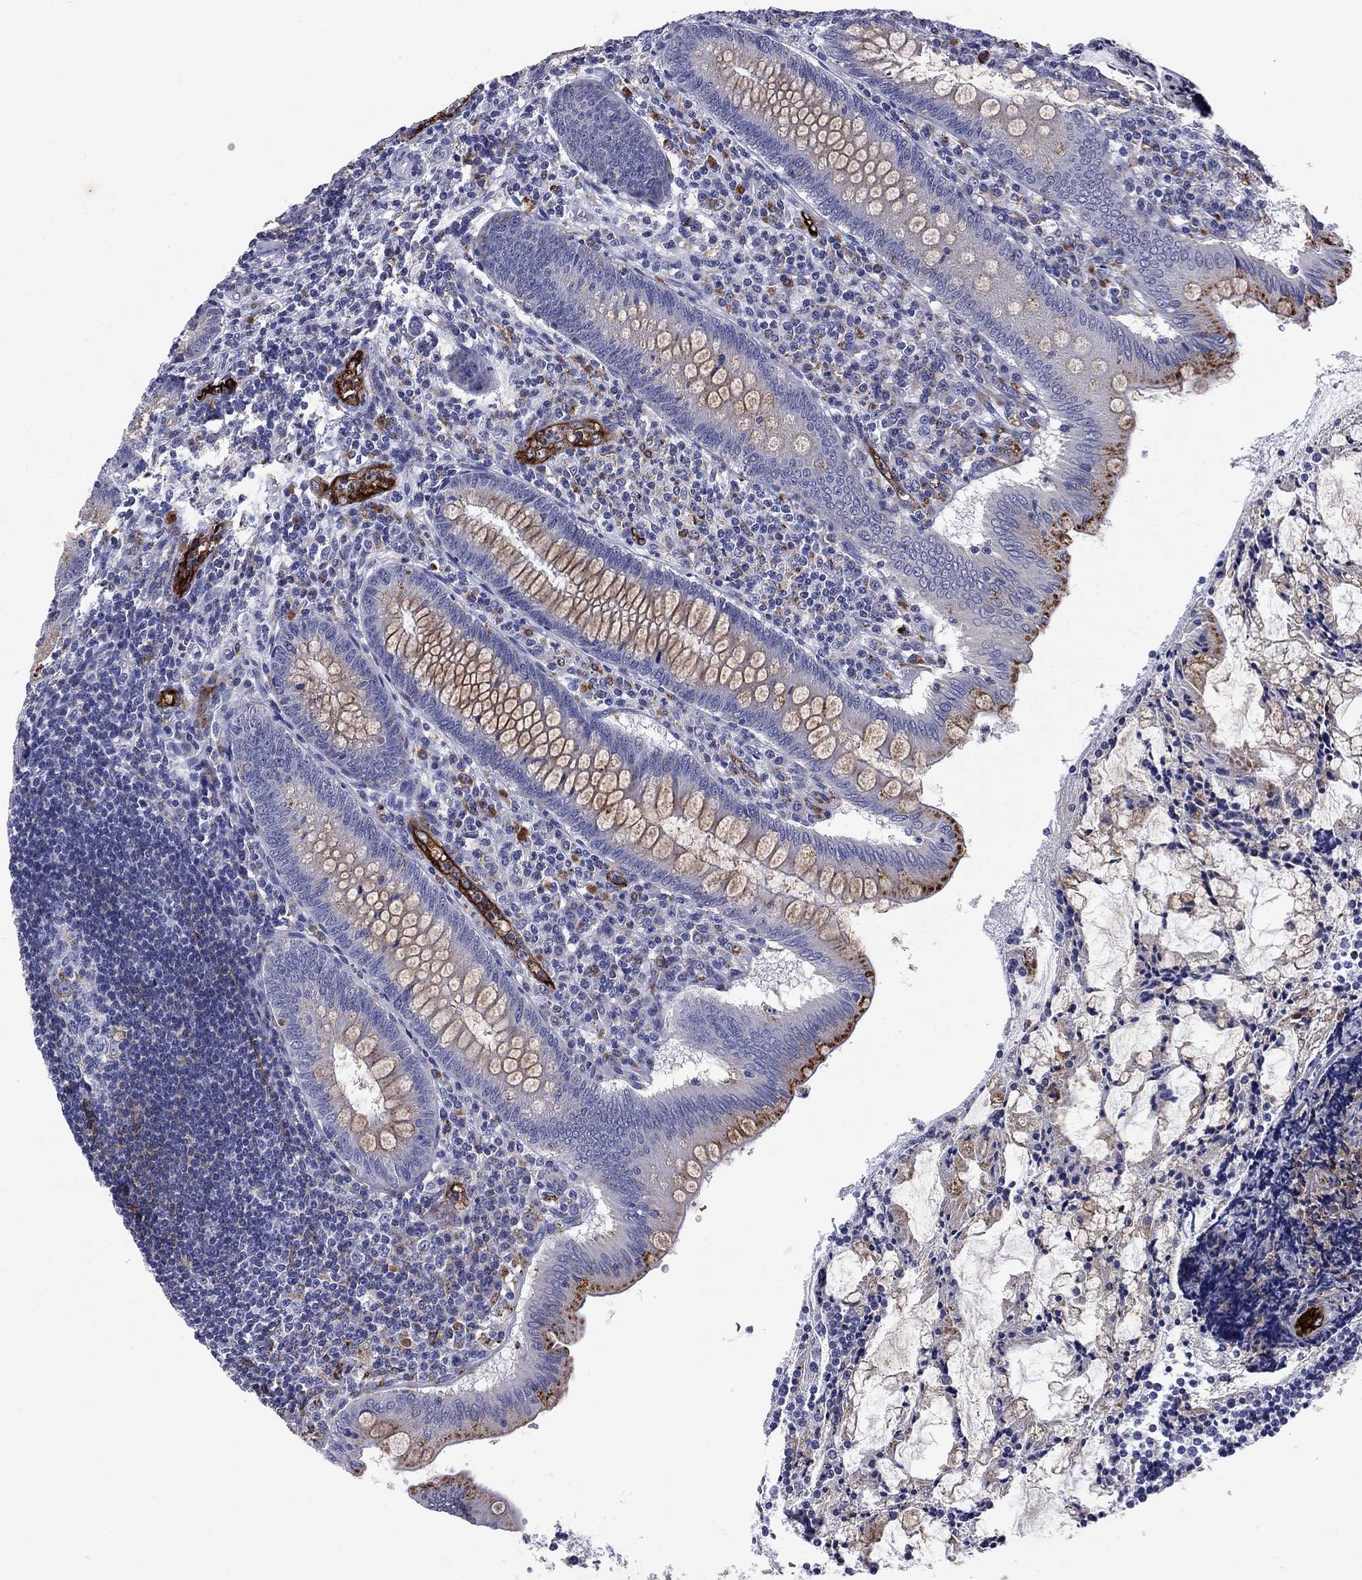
{"staining": {"intensity": "strong", "quantity": "<25%", "location": "cytoplasmic/membranous"}, "tissue": "appendix", "cell_type": "Glandular cells", "image_type": "normal", "snomed": [{"axis": "morphology", "description": "Normal tissue, NOS"}, {"axis": "morphology", "description": "Inflammation, NOS"}, {"axis": "topography", "description": "Appendix"}], "caption": "Appendix stained with IHC reveals strong cytoplasmic/membranous positivity in approximately <25% of glandular cells. The staining is performed using DAB brown chromogen to label protein expression. The nuclei are counter-stained blue using hematoxylin.", "gene": "MADCAM1", "patient": {"sex": "male", "age": 16}}